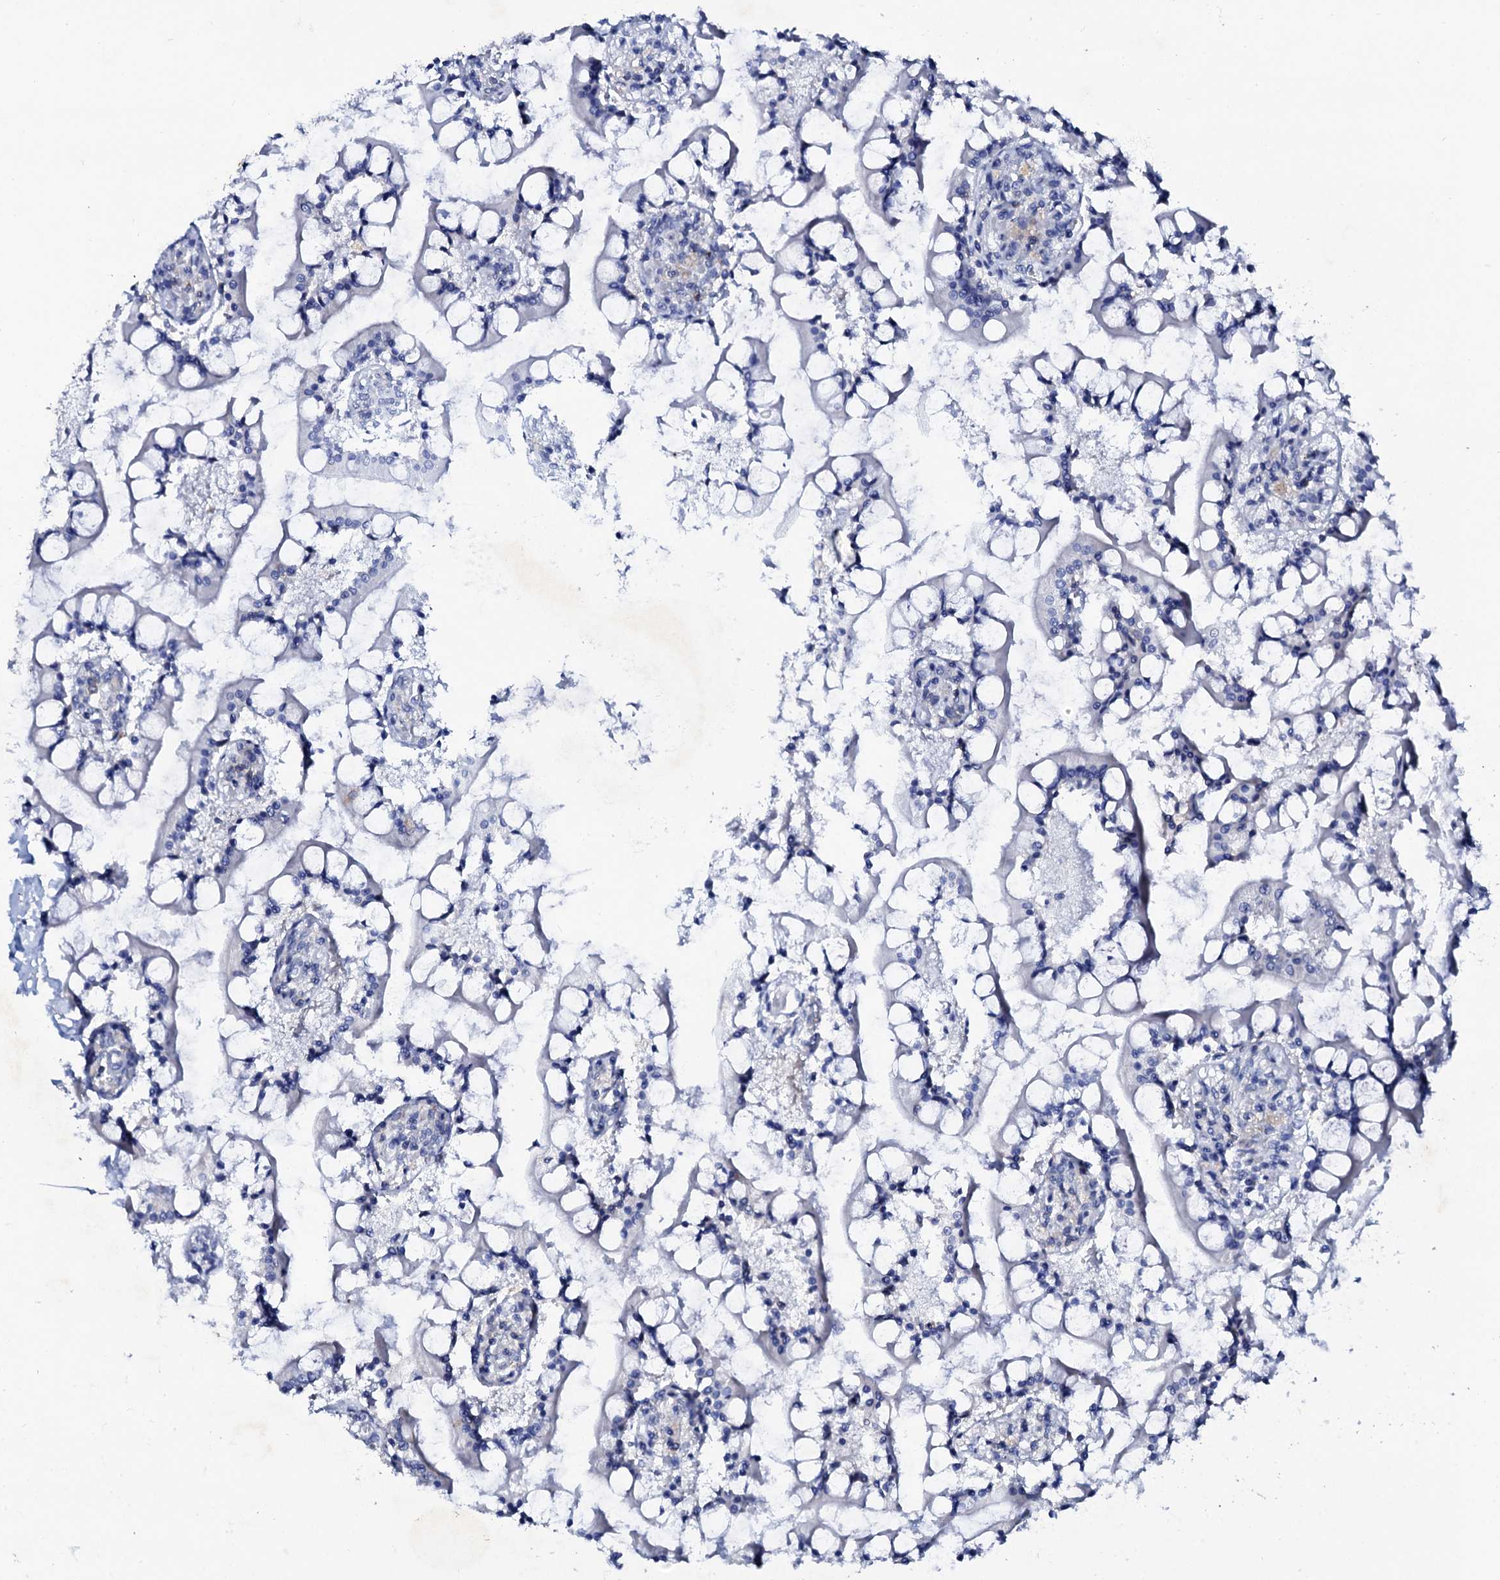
{"staining": {"intensity": "negative", "quantity": "none", "location": "none"}, "tissue": "small intestine", "cell_type": "Glandular cells", "image_type": "normal", "snomed": [{"axis": "morphology", "description": "Normal tissue, NOS"}, {"axis": "topography", "description": "Small intestine"}], "caption": "Human small intestine stained for a protein using IHC exhibits no positivity in glandular cells.", "gene": "GLB1L3", "patient": {"sex": "male", "age": 52}}